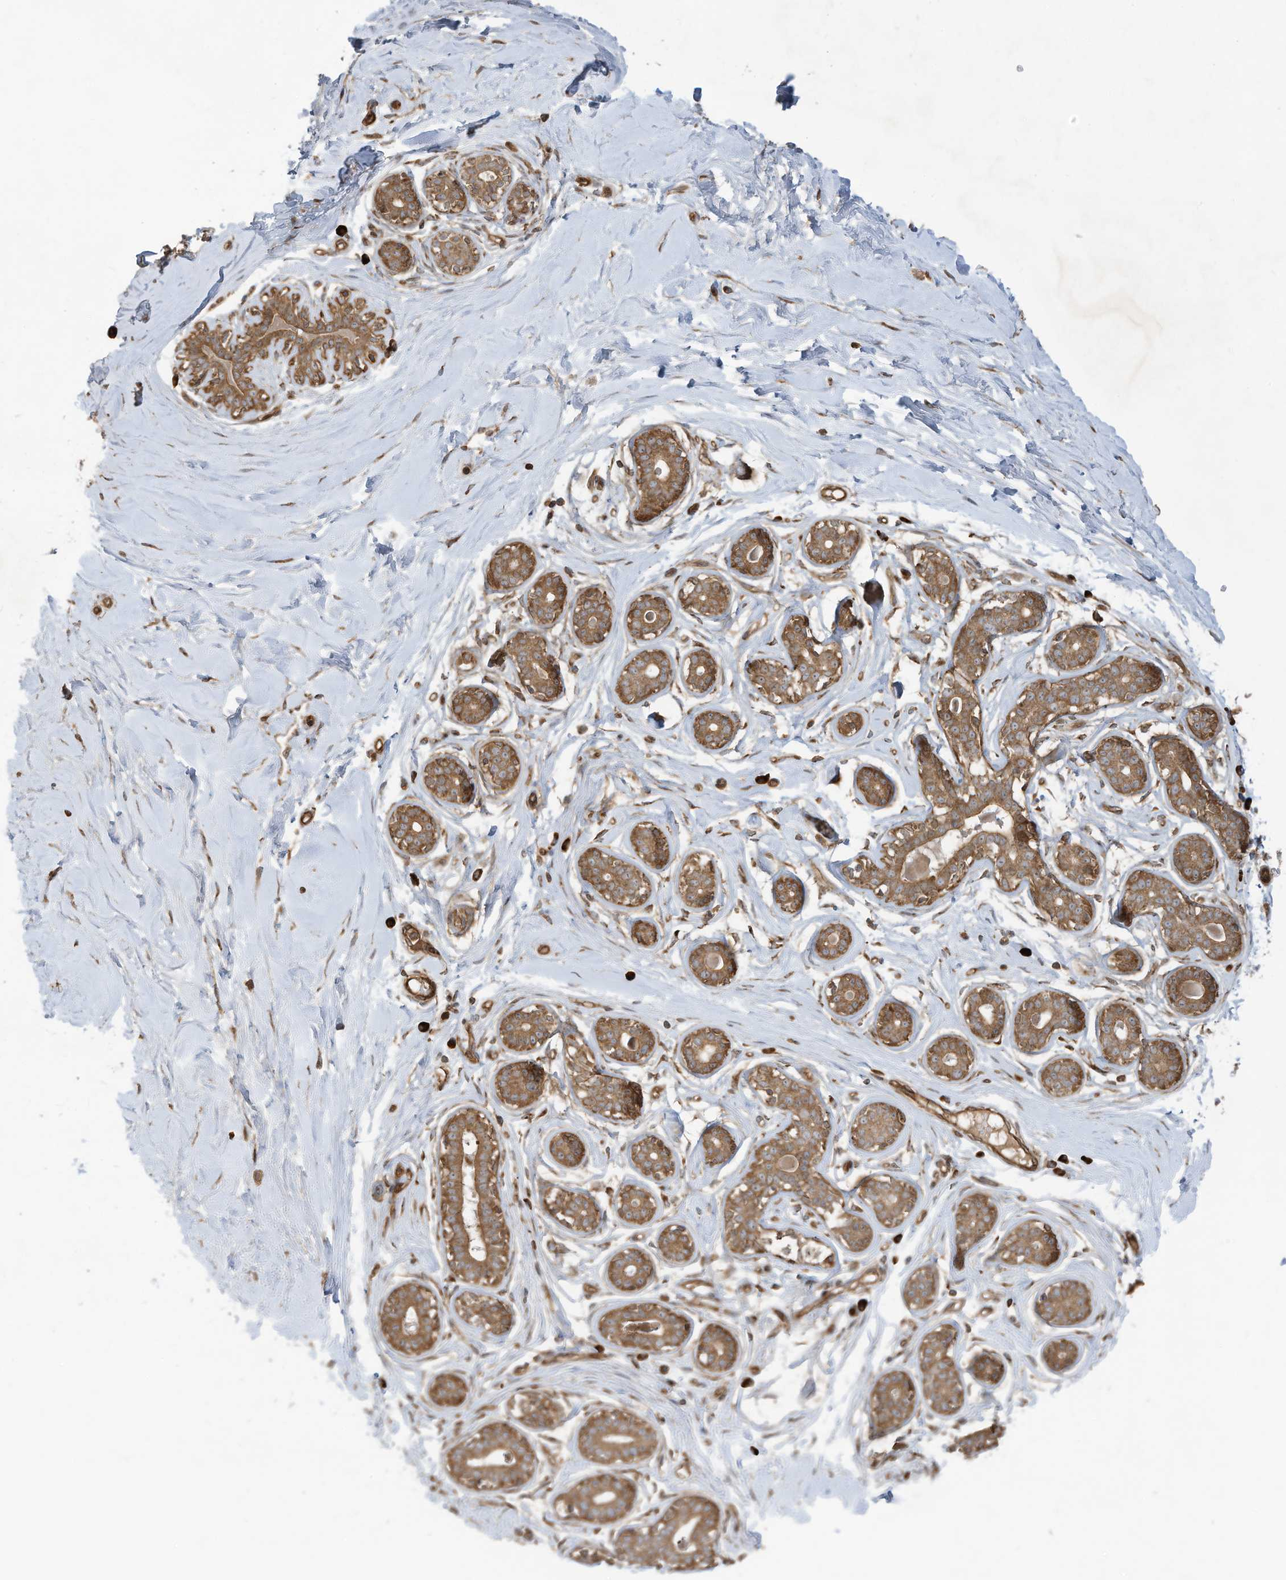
{"staining": {"intensity": "negative", "quantity": "none", "location": "none"}, "tissue": "breast", "cell_type": "Adipocytes", "image_type": "normal", "snomed": [{"axis": "morphology", "description": "Normal tissue, NOS"}, {"axis": "morphology", "description": "Adenoma, NOS"}, {"axis": "topography", "description": "Breast"}], "caption": "An image of human breast is negative for staining in adipocytes.", "gene": "DDIT4", "patient": {"sex": "female", "age": 23}}